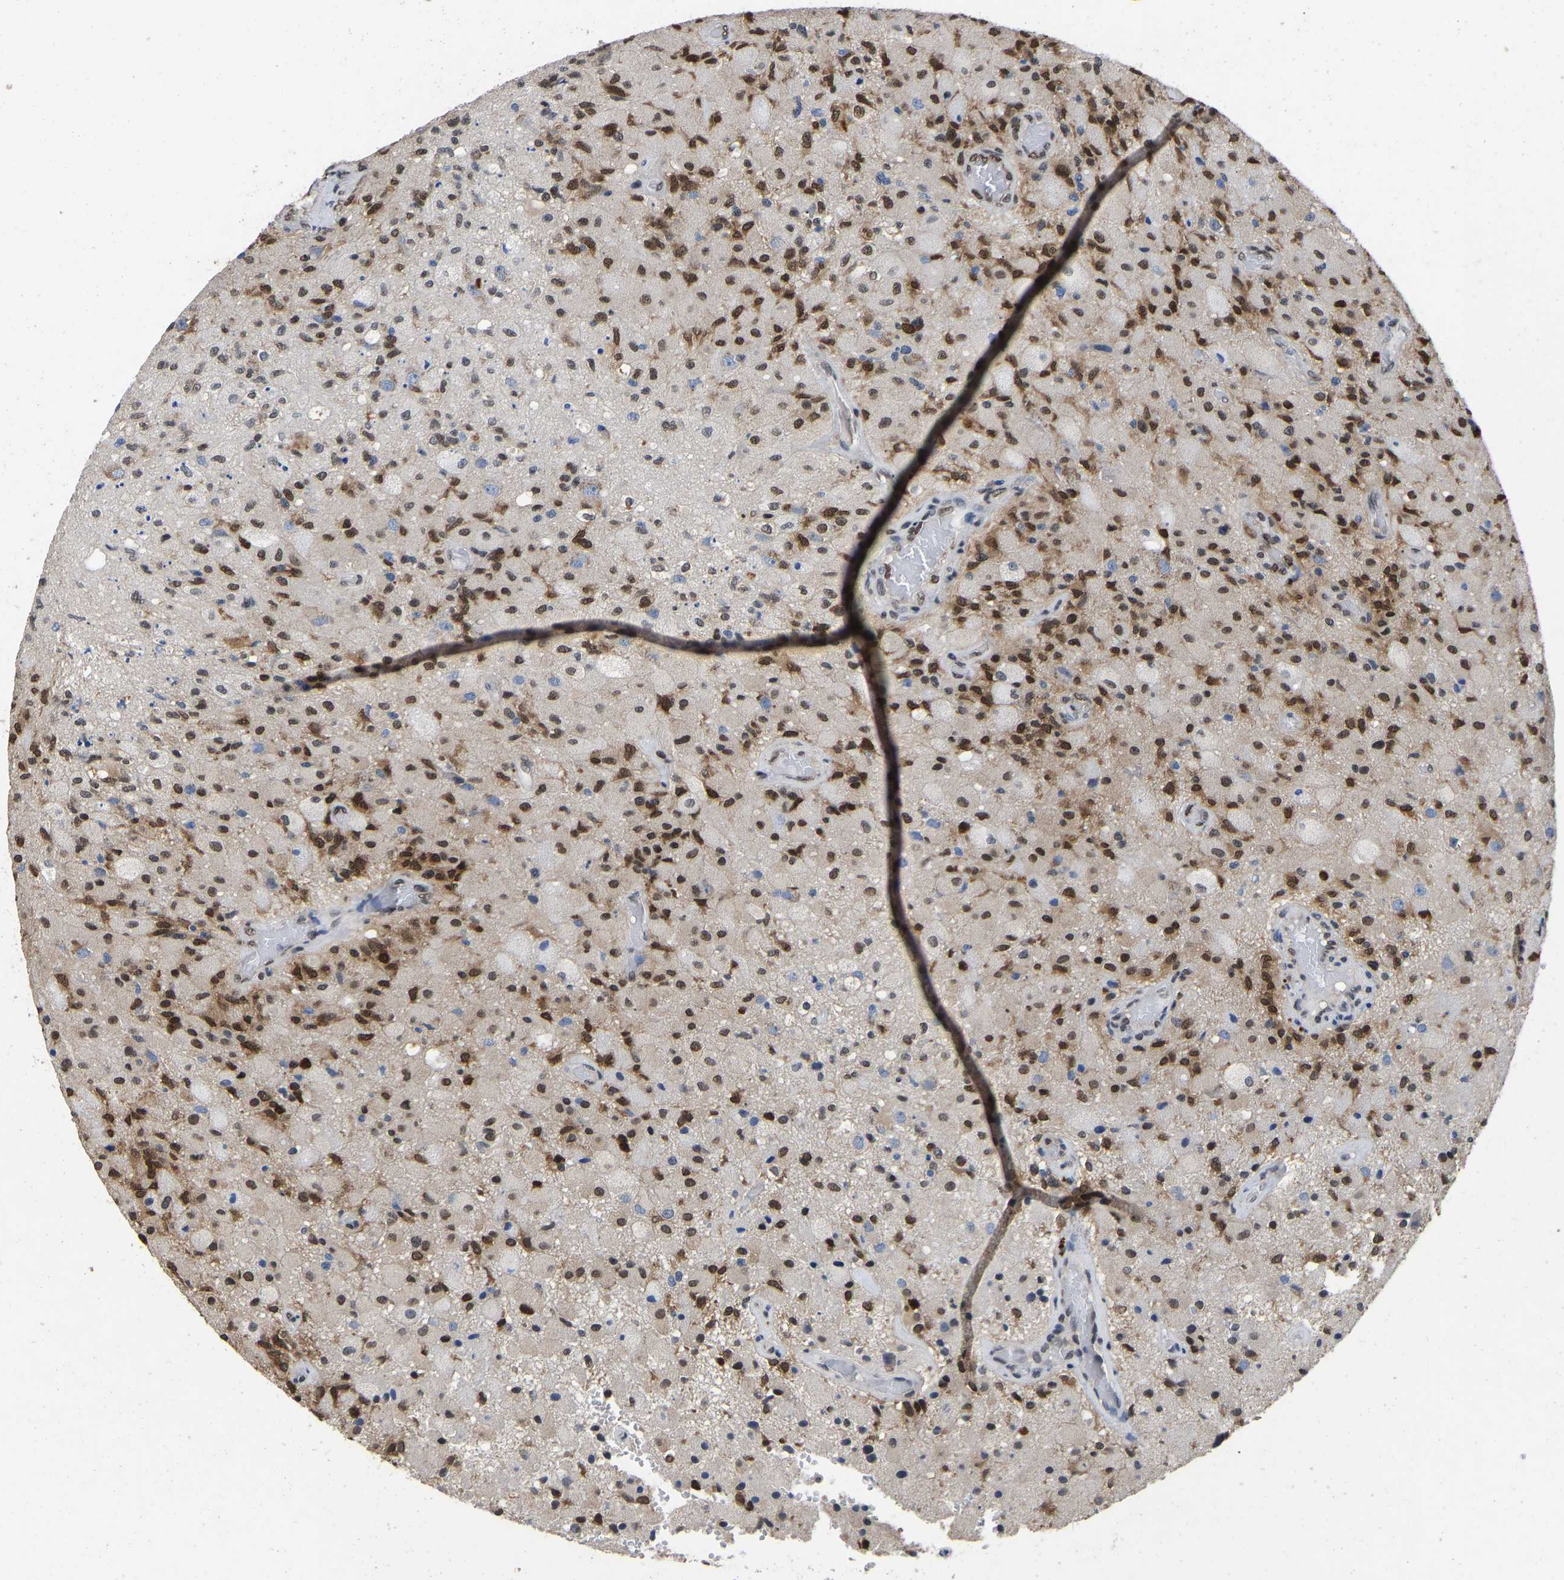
{"staining": {"intensity": "moderate", "quantity": ">75%", "location": "nuclear"}, "tissue": "glioma", "cell_type": "Tumor cells", "image_type": "cancer", "snomed": [{"axis": "morphology", "description": "Normal tissue, NOS"}, {"axis": "morphology", "description": "Glioma, malignant, High grade"}, {"axis": "topography", "description": "Cerebral cortex"}], "caption": "Protein analysis of high-grade glioma (malignant) tissue shows moderate nuclear expression in approximately >75% of tumor cells.", "gene": "QKI", "patient": {"sex": "male", "age": 77}}